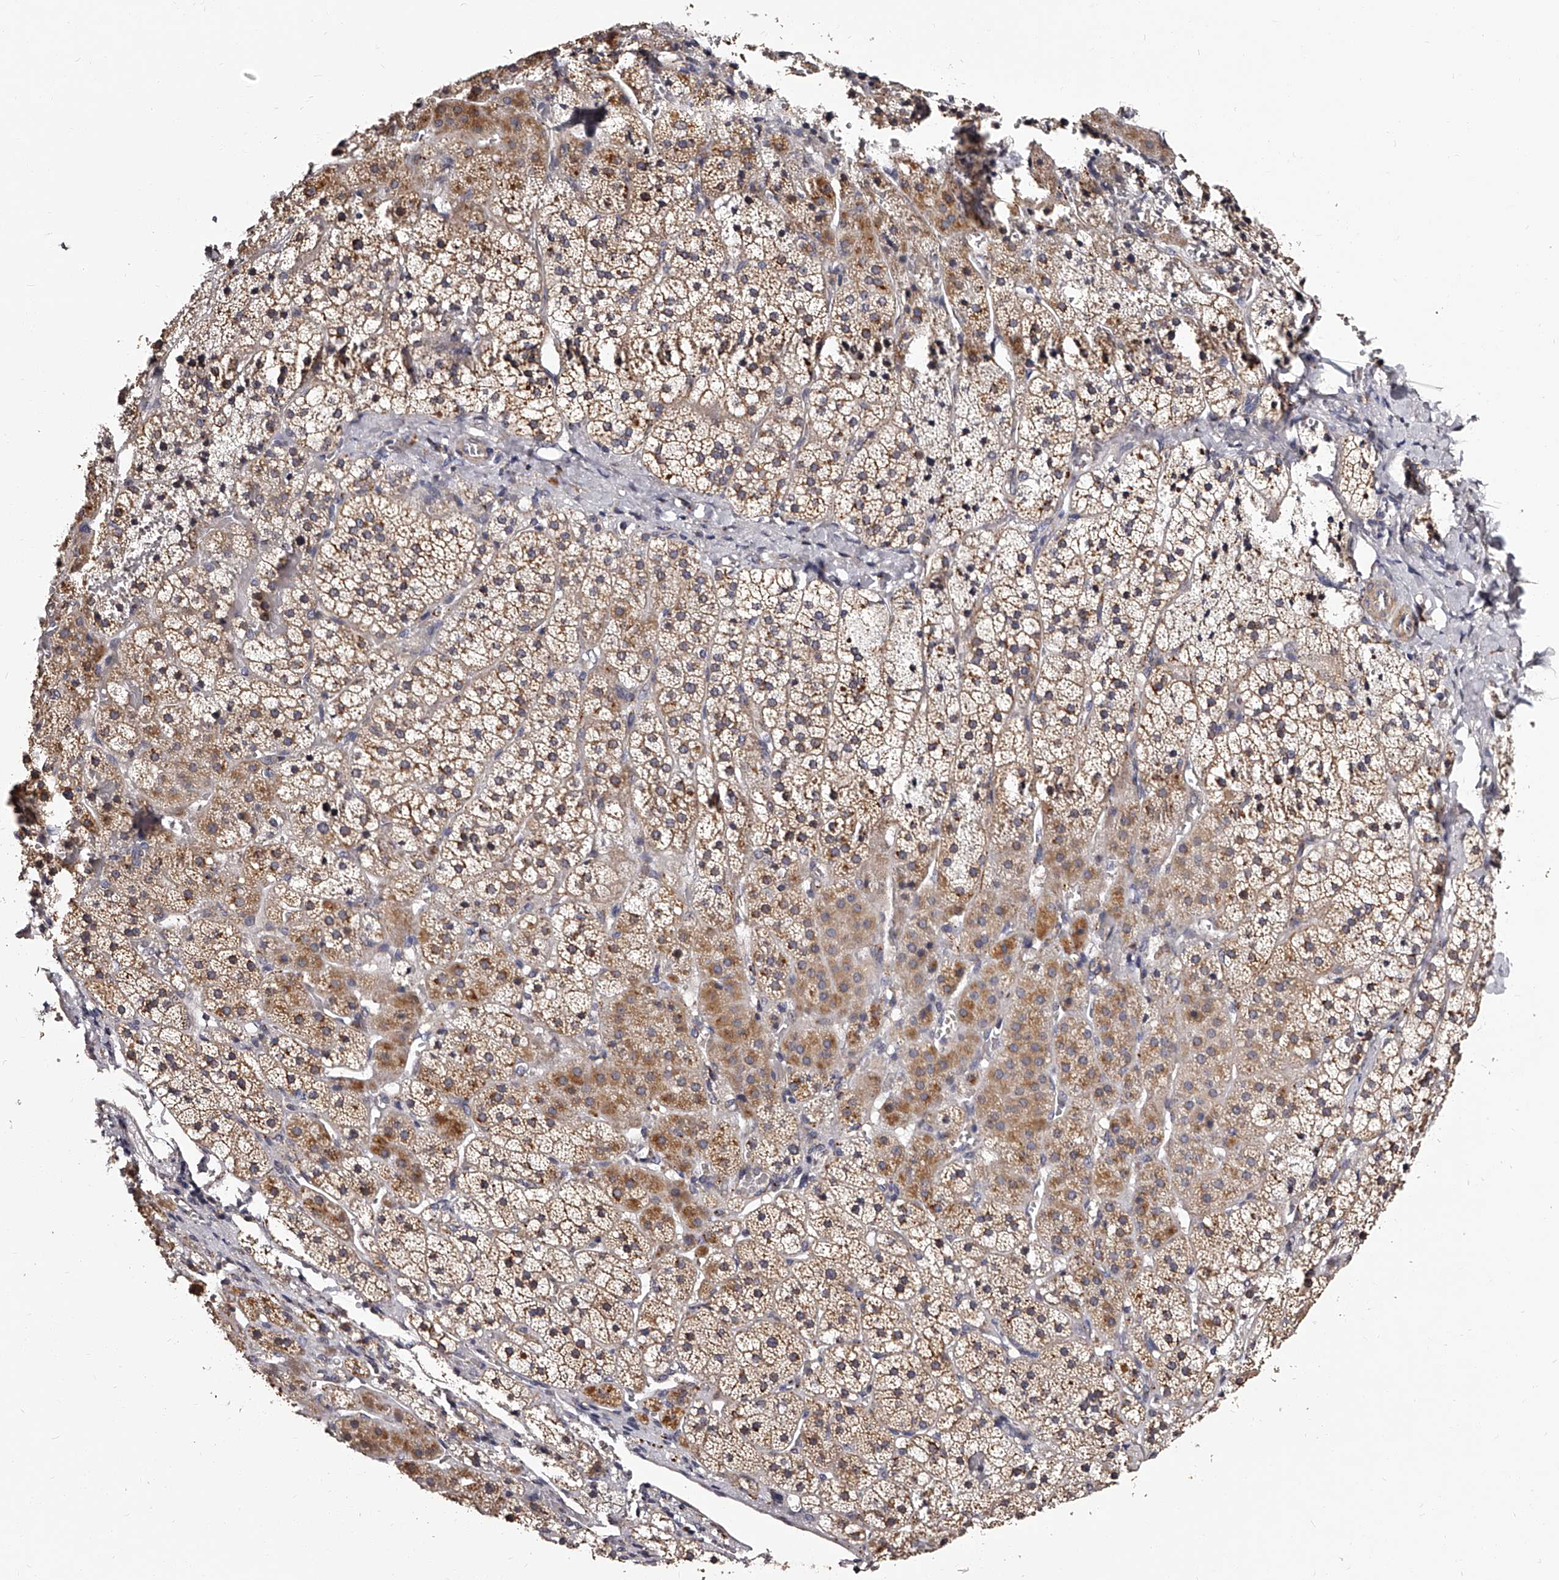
{"staining": {"intensity": "moderate", "quantity": ">75%", "location": "cytoplasmic/membranous"}, "tissue": "adrenal gland", "cell_type": "Glandular cells", "image_type": "normal", "snomed": [{"axis": "morphology", "description": "Normal tissue, NOS"}, {"axis": "topography", "description": "Adrenal gland"}], "caption": "Protein analysis of unremarkable adrenal gland exhibits moderate cytoplasmic/membranous staining in about >75% of glandular cells.", "gene": "RSC1A1", "patient": {"sex": "female", "age": 44}}